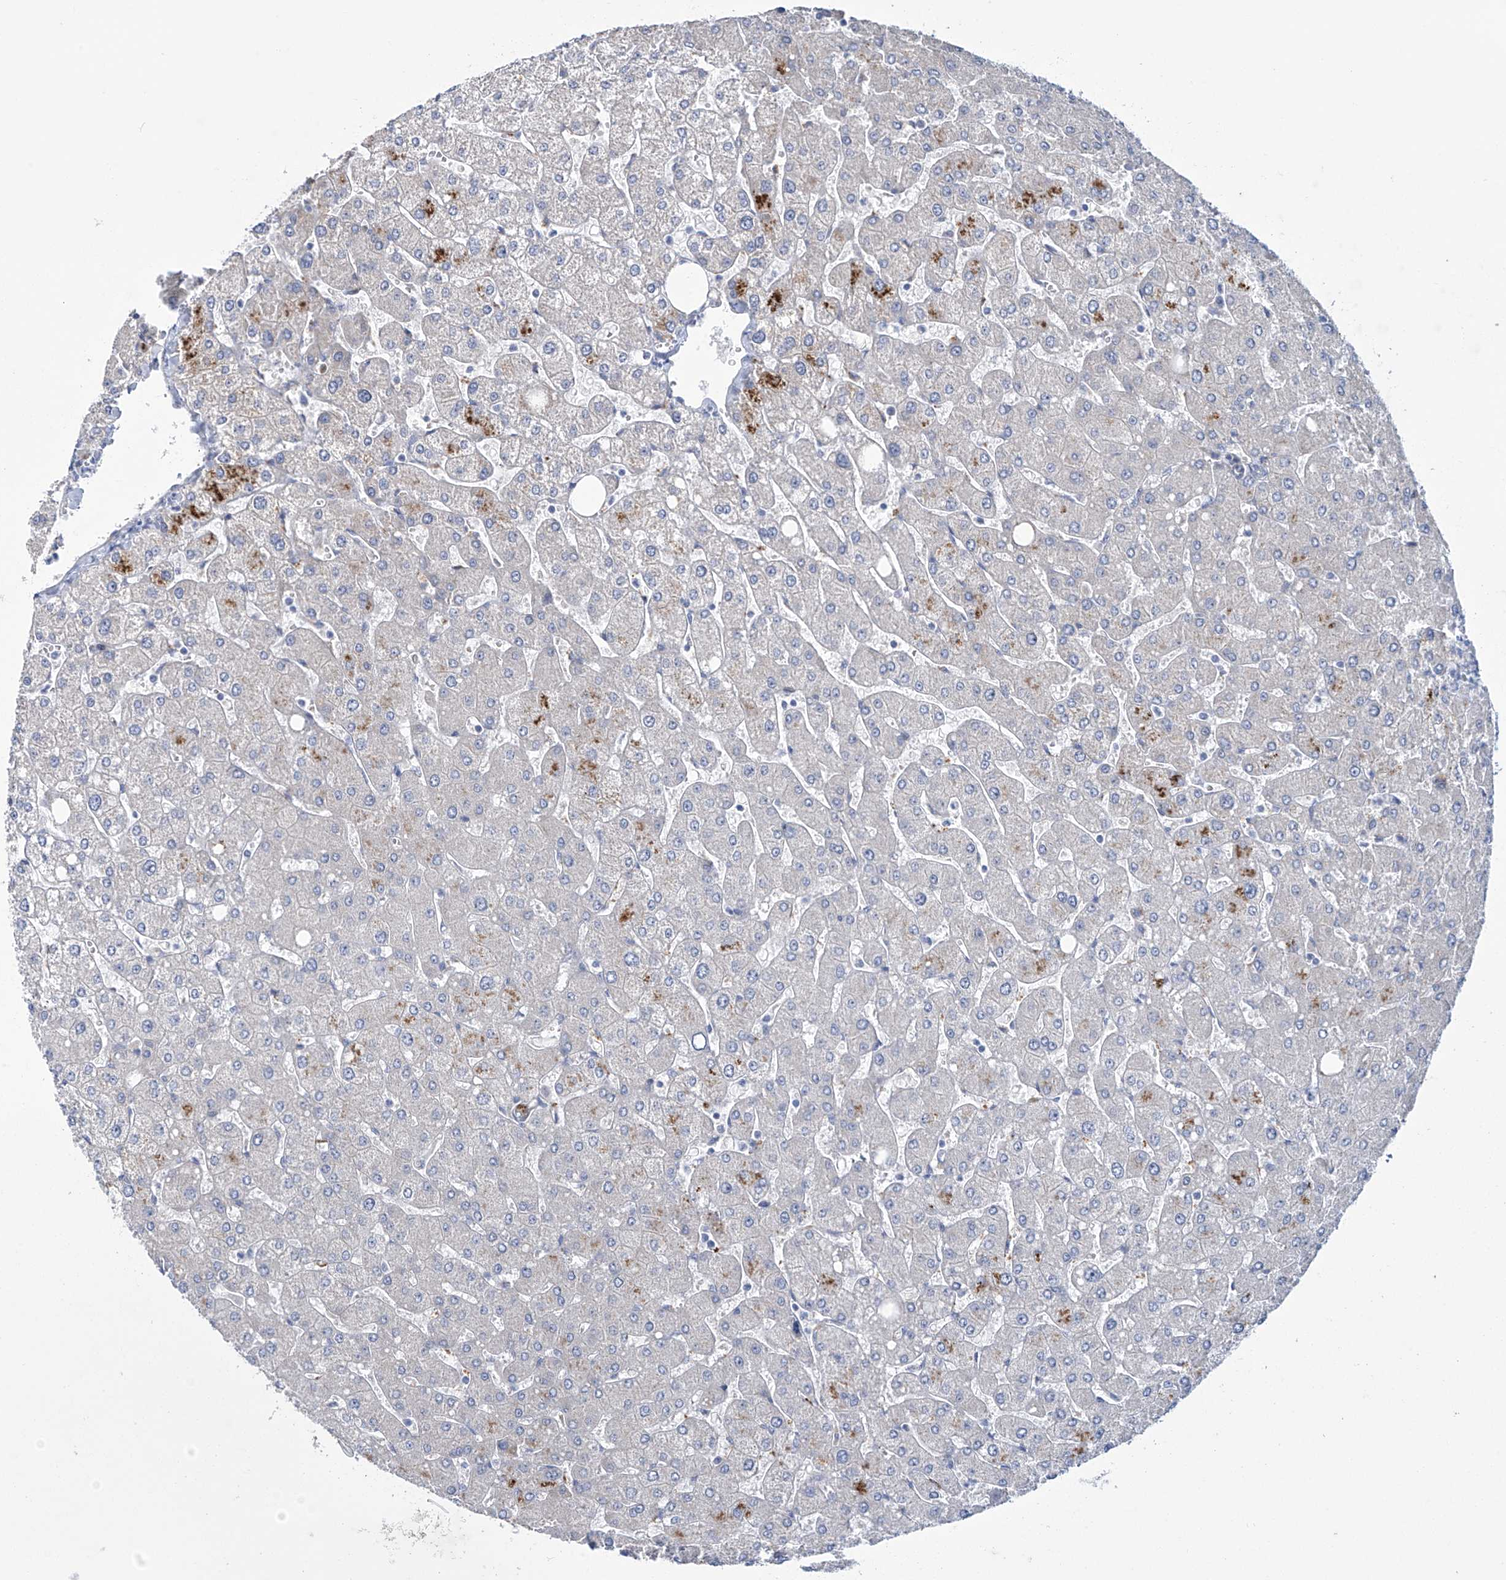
{"staining": {"intensity": "negative", "quantity": "none", "location": "none"}, "tissue": "liver", "cell_type": "Cholangiocytes", "image_type": "normal", "snomed": [{"axis": "morphology", "description": "Normal tissue, NOS"}, {"axis": "topography", "description": "Liver"}], "caption": "Immunohistochemistry (IHC) micrograph of normal liver: human liver stained with DAB demonstrates no significant protein staining in cholangiocytes.", "gene": "TRIM60", "patient": {"sex": "male", "age": 55}}